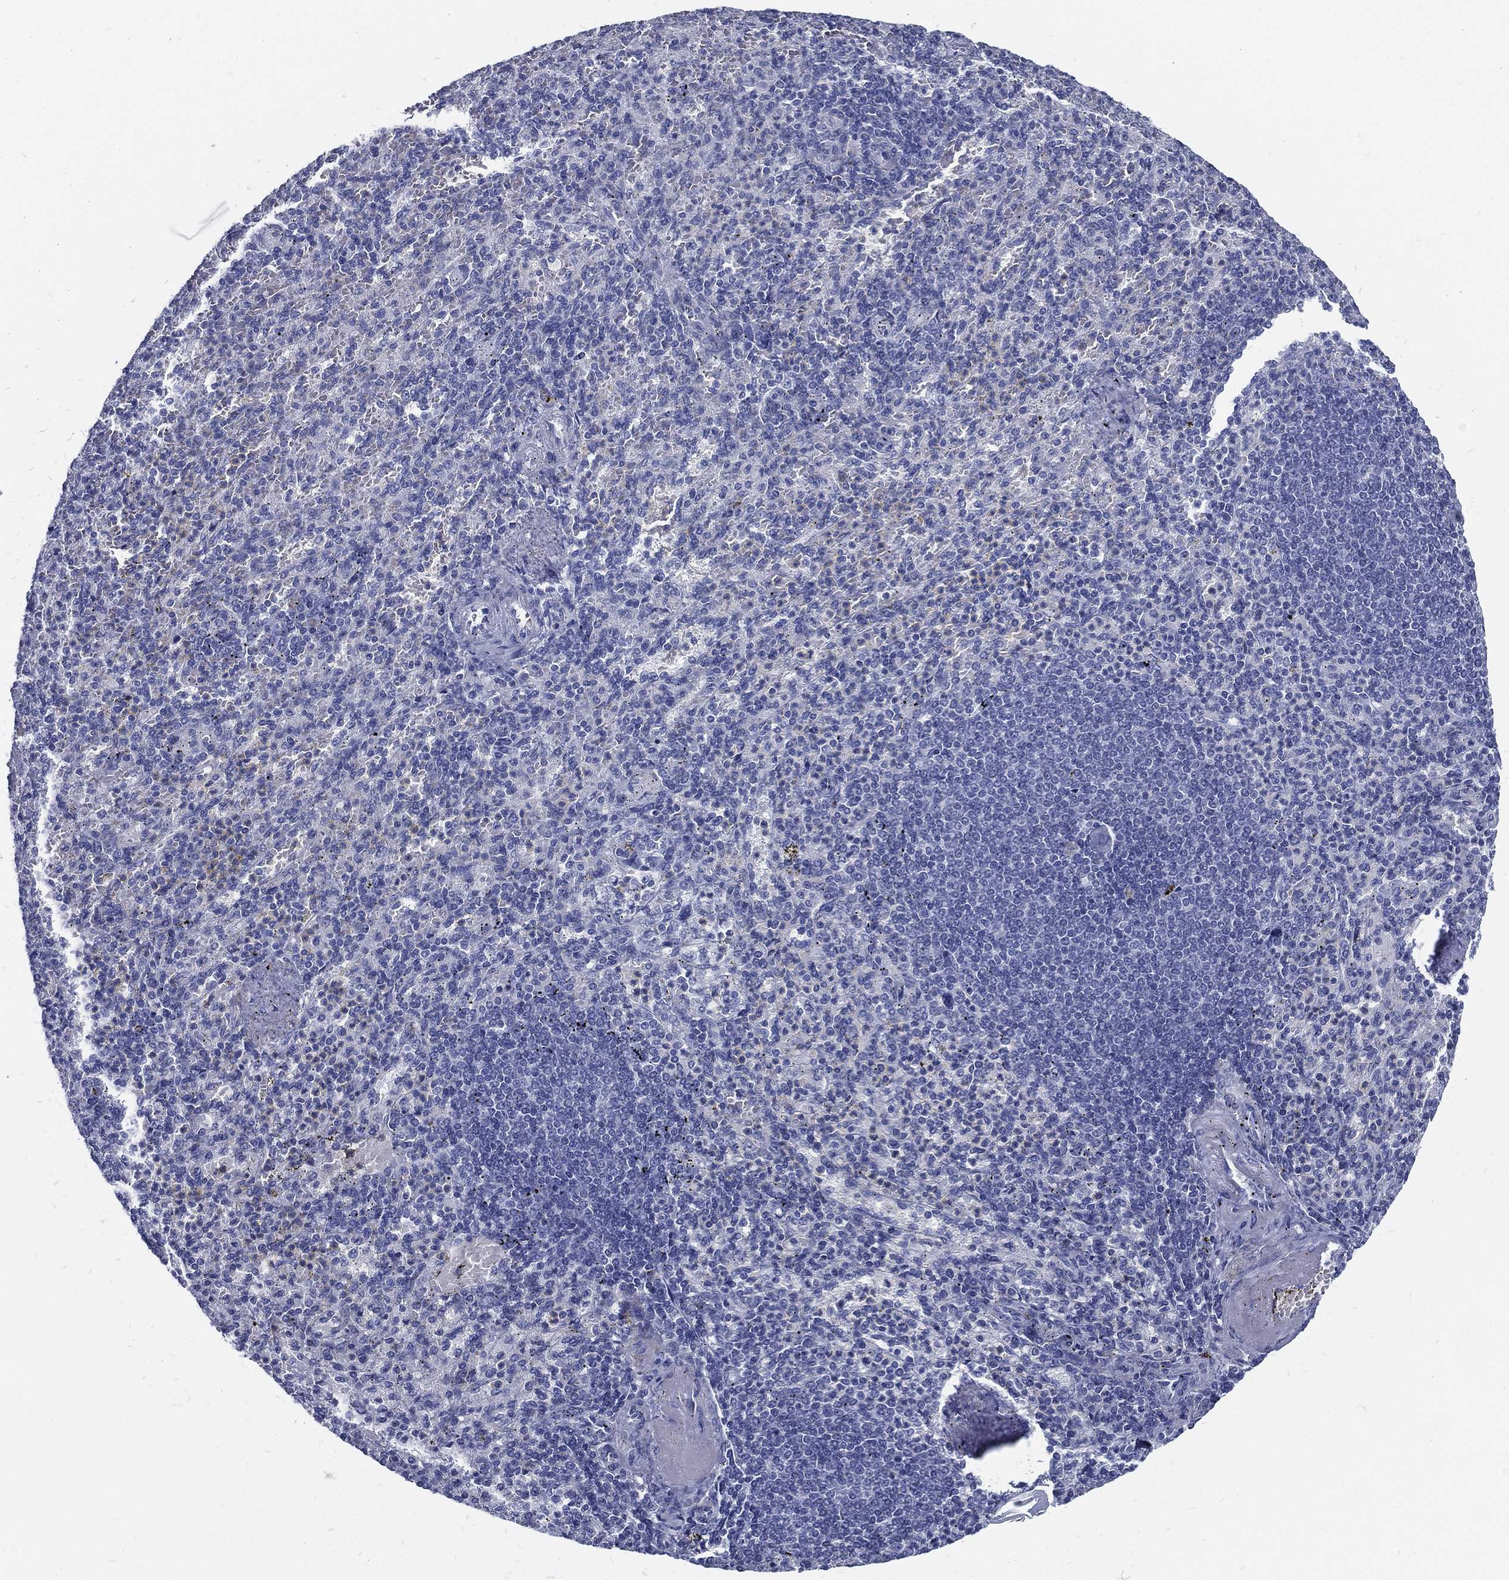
{"staining": {"intensity": "negative", "quantity": "none", "location": "none"}, "tissue": "spleen", "cell_type": "Cells in red pulp", "image_type": "normal", "snomed": [{"axis": "morphology", "description": "Normal tissue, NOS"}, {"axis": "topography", "description": "Spleen"}], "caption": "DAB (3,3'-diaminobenzidine) immunohistochemical staining of unremarkable spleen demonstrates no significant positivity in cells in red pulp.", "gene": "RSPH4A", "patient": {"sex": "female", "age": 74}}